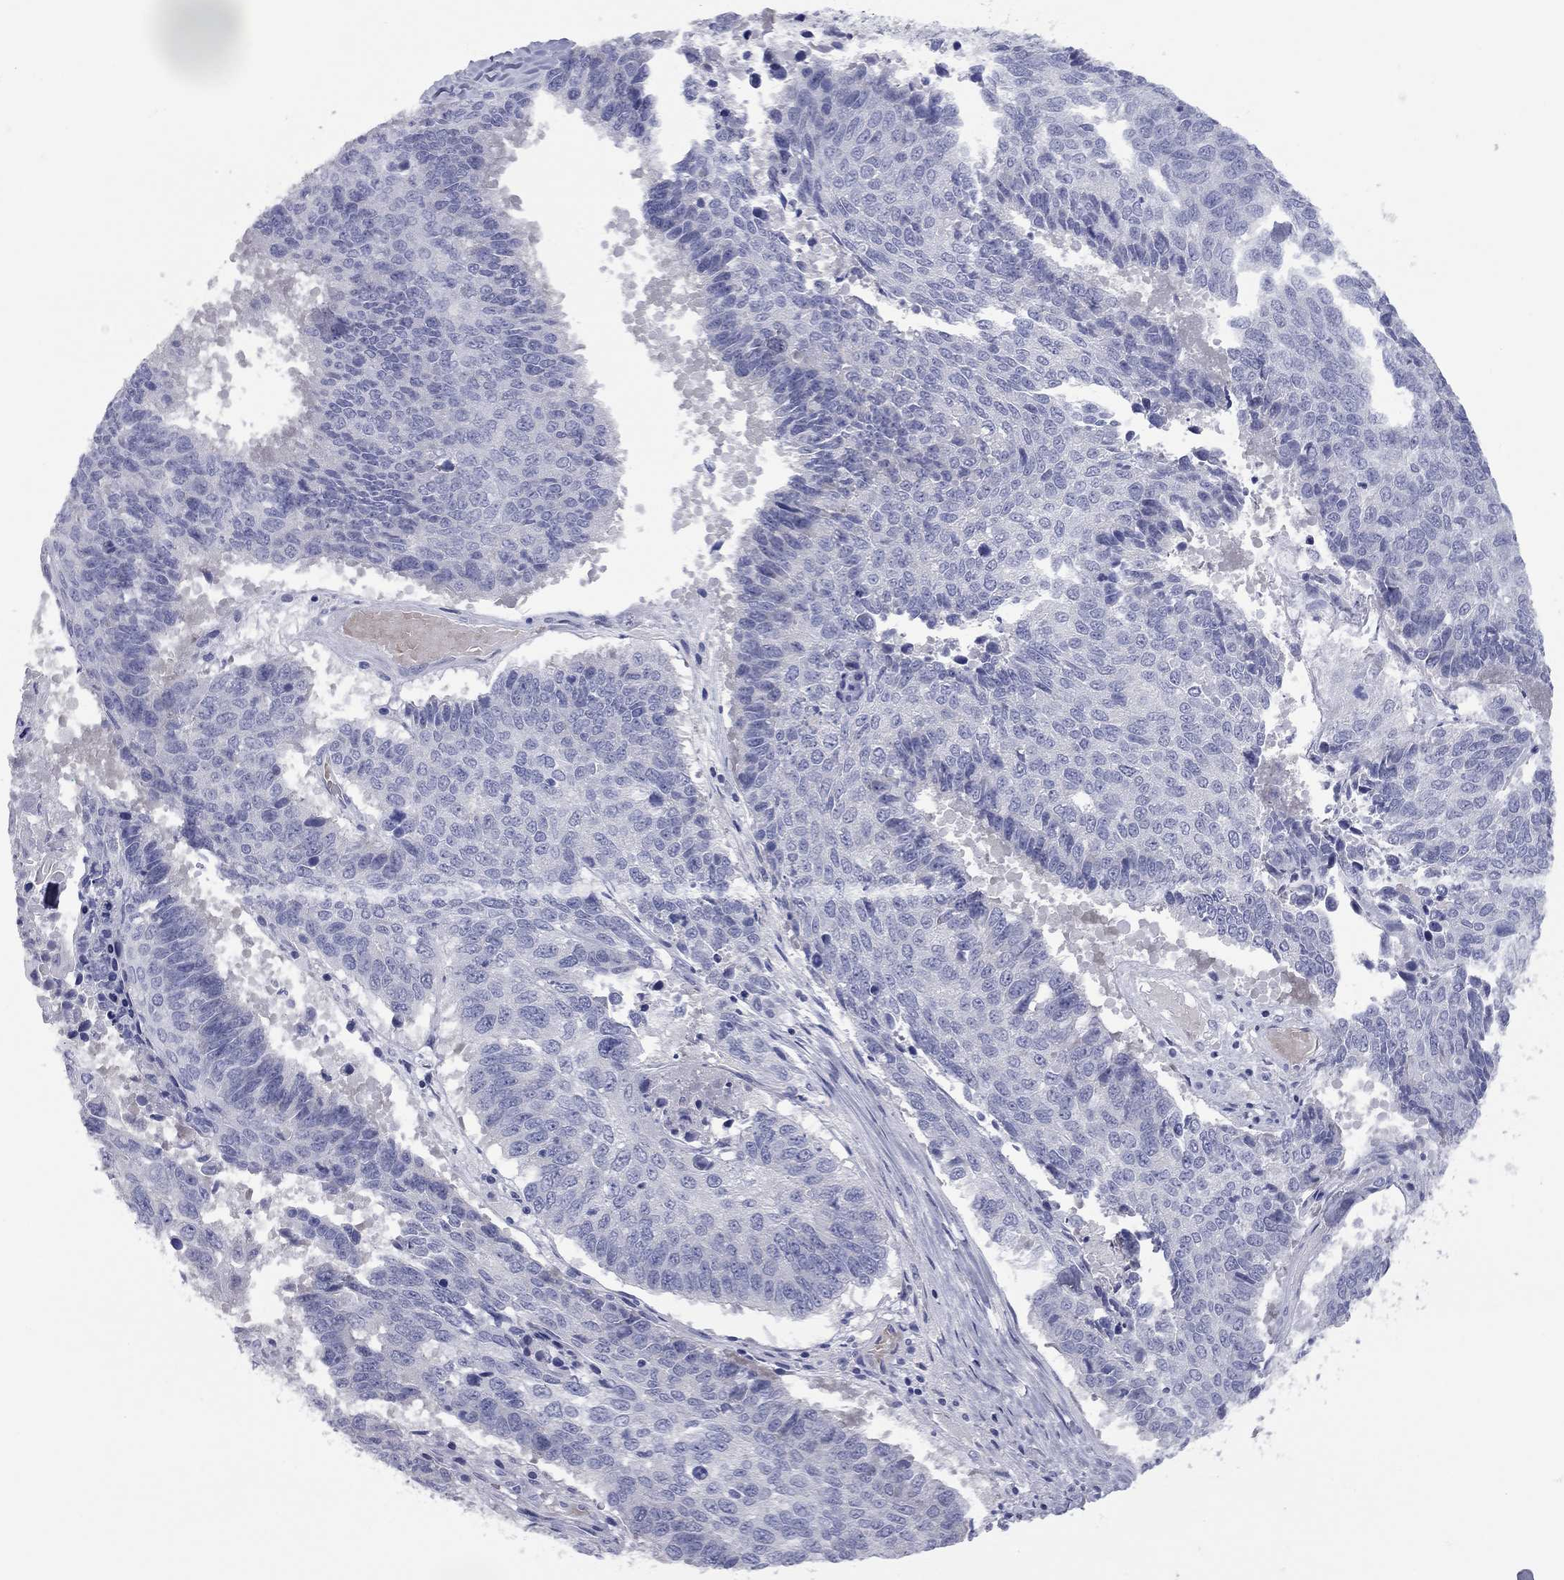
{"staining": {"intensity": "negative", "quantity": "none", "location": "none"}, "tissue": "lung cancer", "cell_type": "Tumor cells", "image_type": "cancer", "snomed": [{"axis": "morphology", "description": "Squamous cell carcinoma, NOS"}, {"axis": "topography", "description": "Lung"}], "caption": "This is an immunohistochemistry (IHC) micrograph of human lung cancer. There is no expression in tumor cells.", "gene": "UNC119B", "patient": {"sex": "male", "age": 73}}